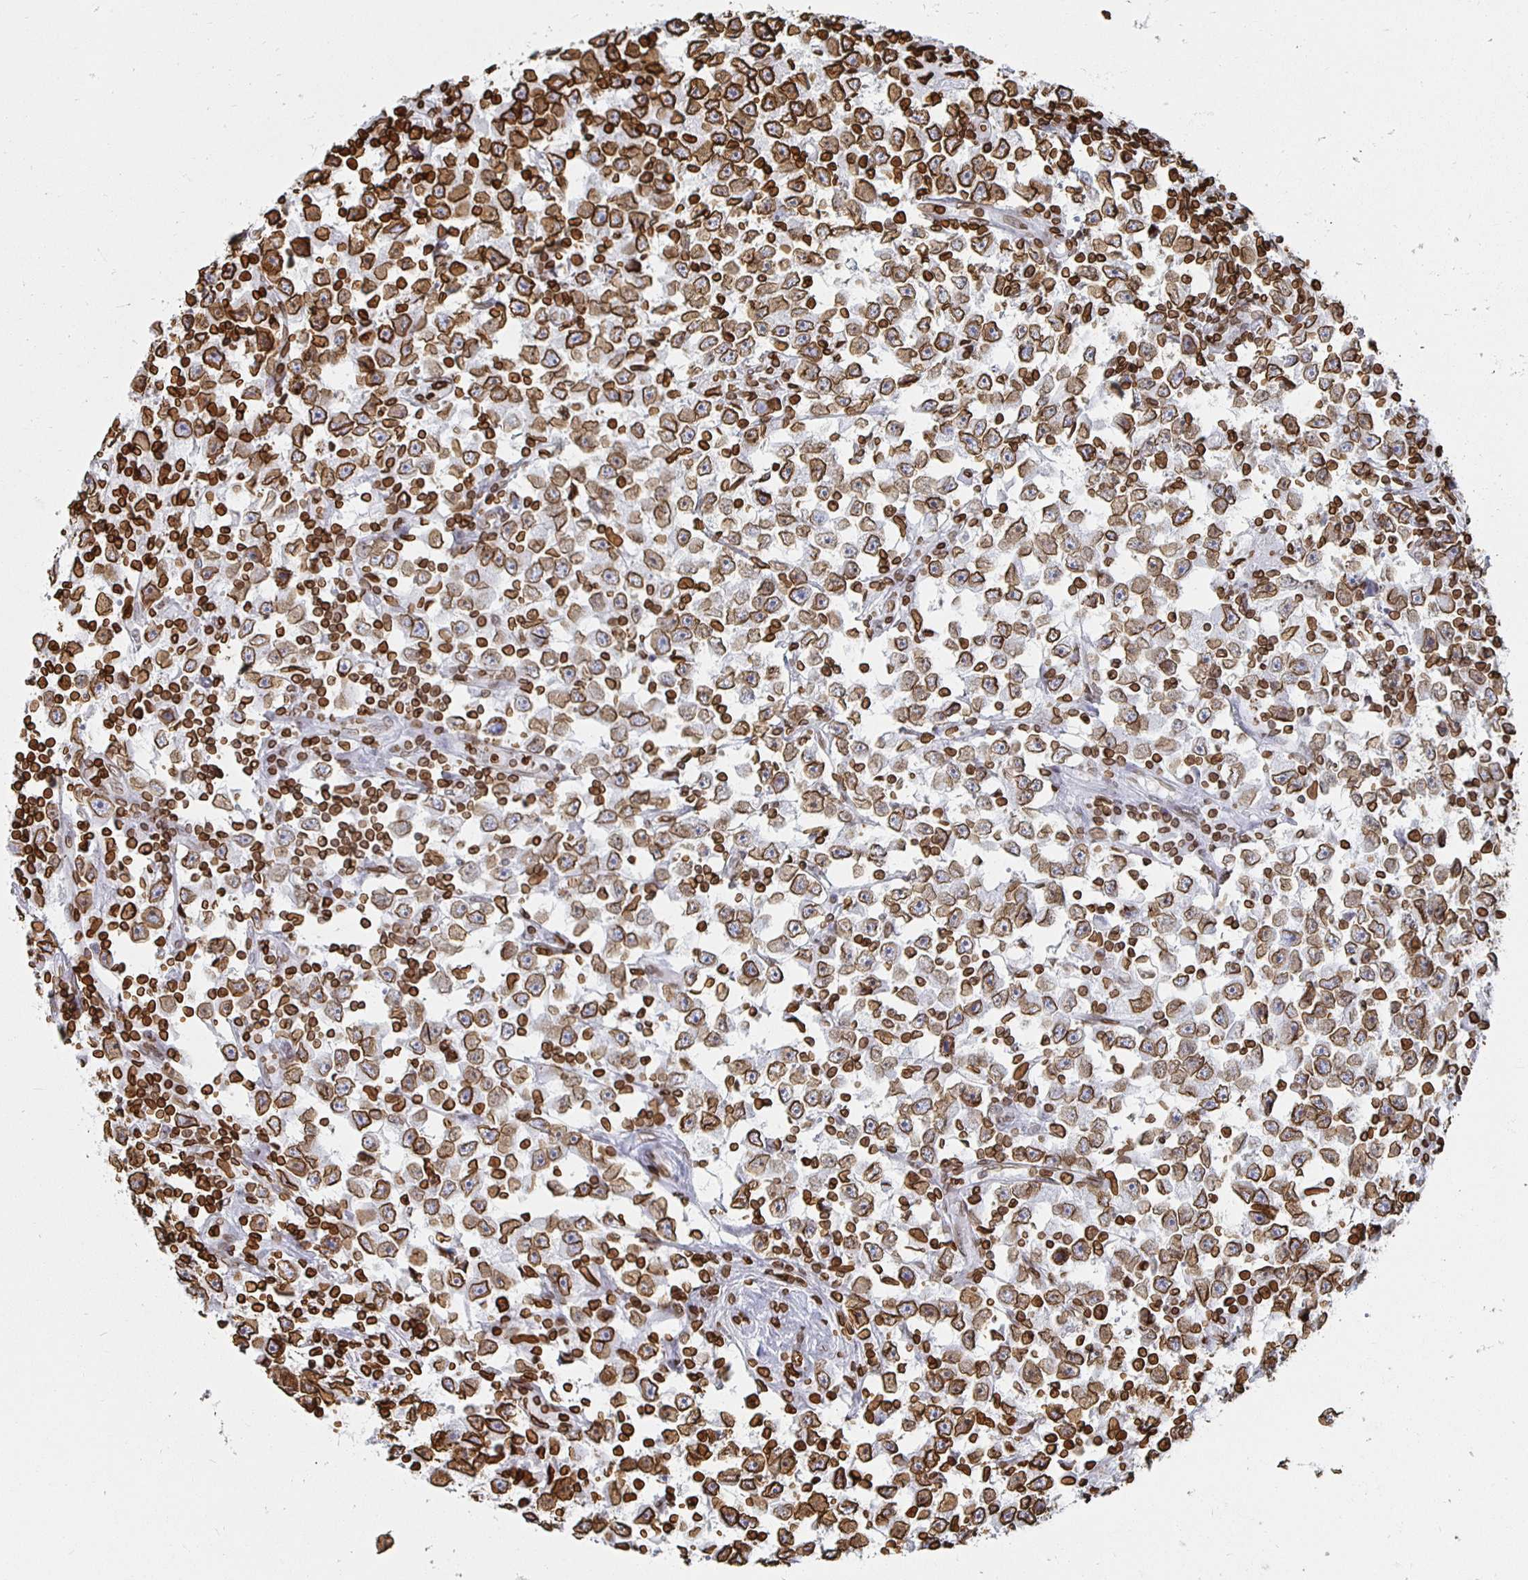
{"staining": {"intensity": "strong", "quantity": ">75%", "location": "cytoplasmic/membranous,nuclear"}, "tissue": "testis cancer", "cell_type": "Tumor cells", "image_type": "cancer", "snomed": [{"axis": "morphology", "description": "Seminoma, NOS"}, {"axis": "topography", "description": "Testis"}], "caption": "Immunohistochemistry (IHC) image of neoplastic tissue: human testis cancer stained using immunohistochemistry (IHC) displays high levels of strong protein expression localized specifically in the cytoplasmic/membranous and nuclear of tumor cells, appearing as a cytoplasmic/membranous and nuclear brown color.", "gene": "LMNB1", "patient": {"sex": "male", "age": 33}}